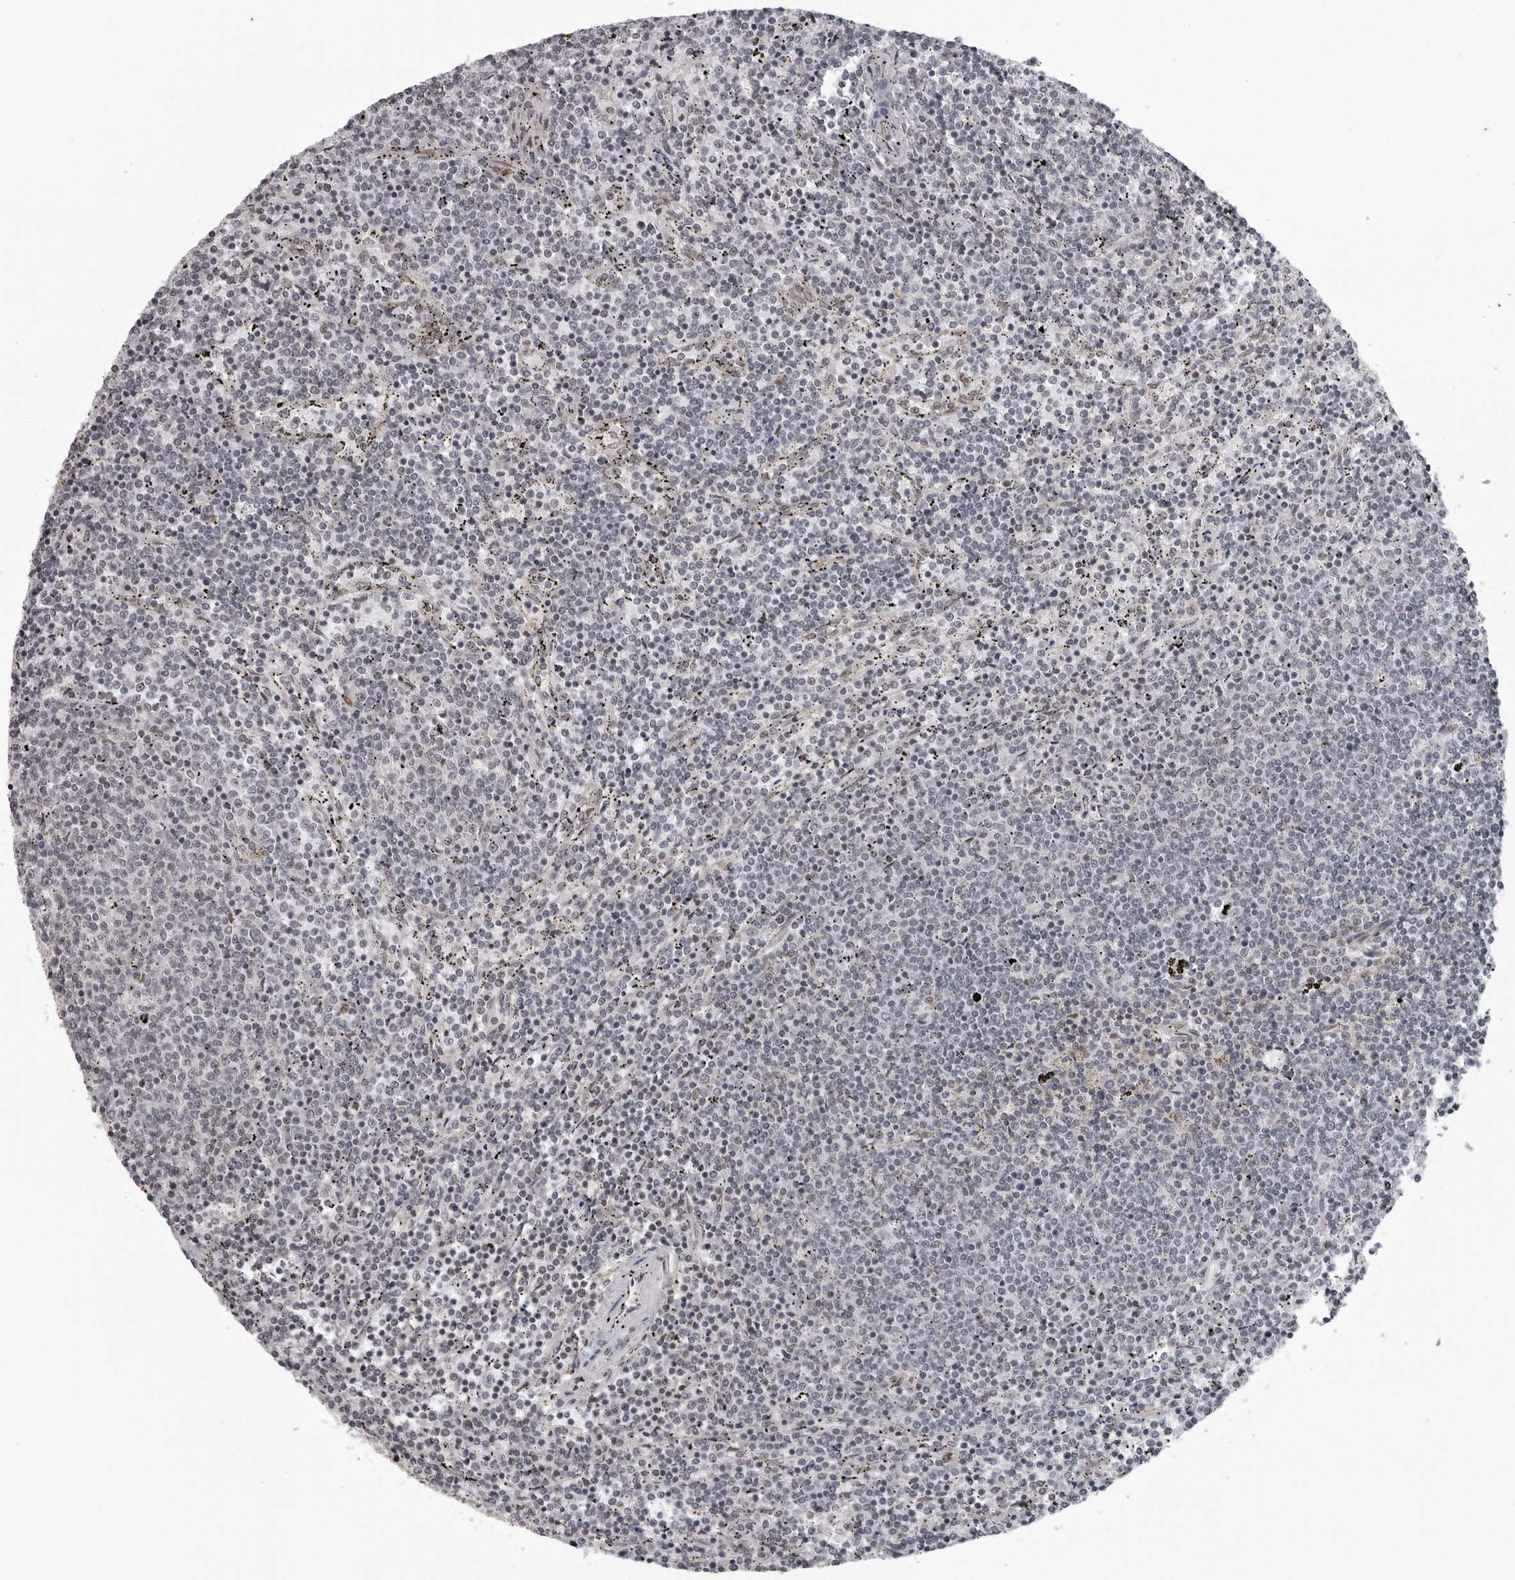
{"staining": {"intensity": "negative", "quantity": "none", "location": "none"}, "tissue": "lymphoma", "cell_type": "Tumor cells", "image_type": "cancer", "snomed": [{"axis": "morphology", "description": "Malignant lymphoma, non-Hodgkin's type, Low grade"}, {"axis": "topography", "description": "Spleen"}], "caption": "Immunohistochemistry of malignant lymphoma, non-Hodgkin's type (low-grade) exhibits no positivity in tumor cells.", "gene": "MAF", "patient": {"sex": "female", "age": 50}}